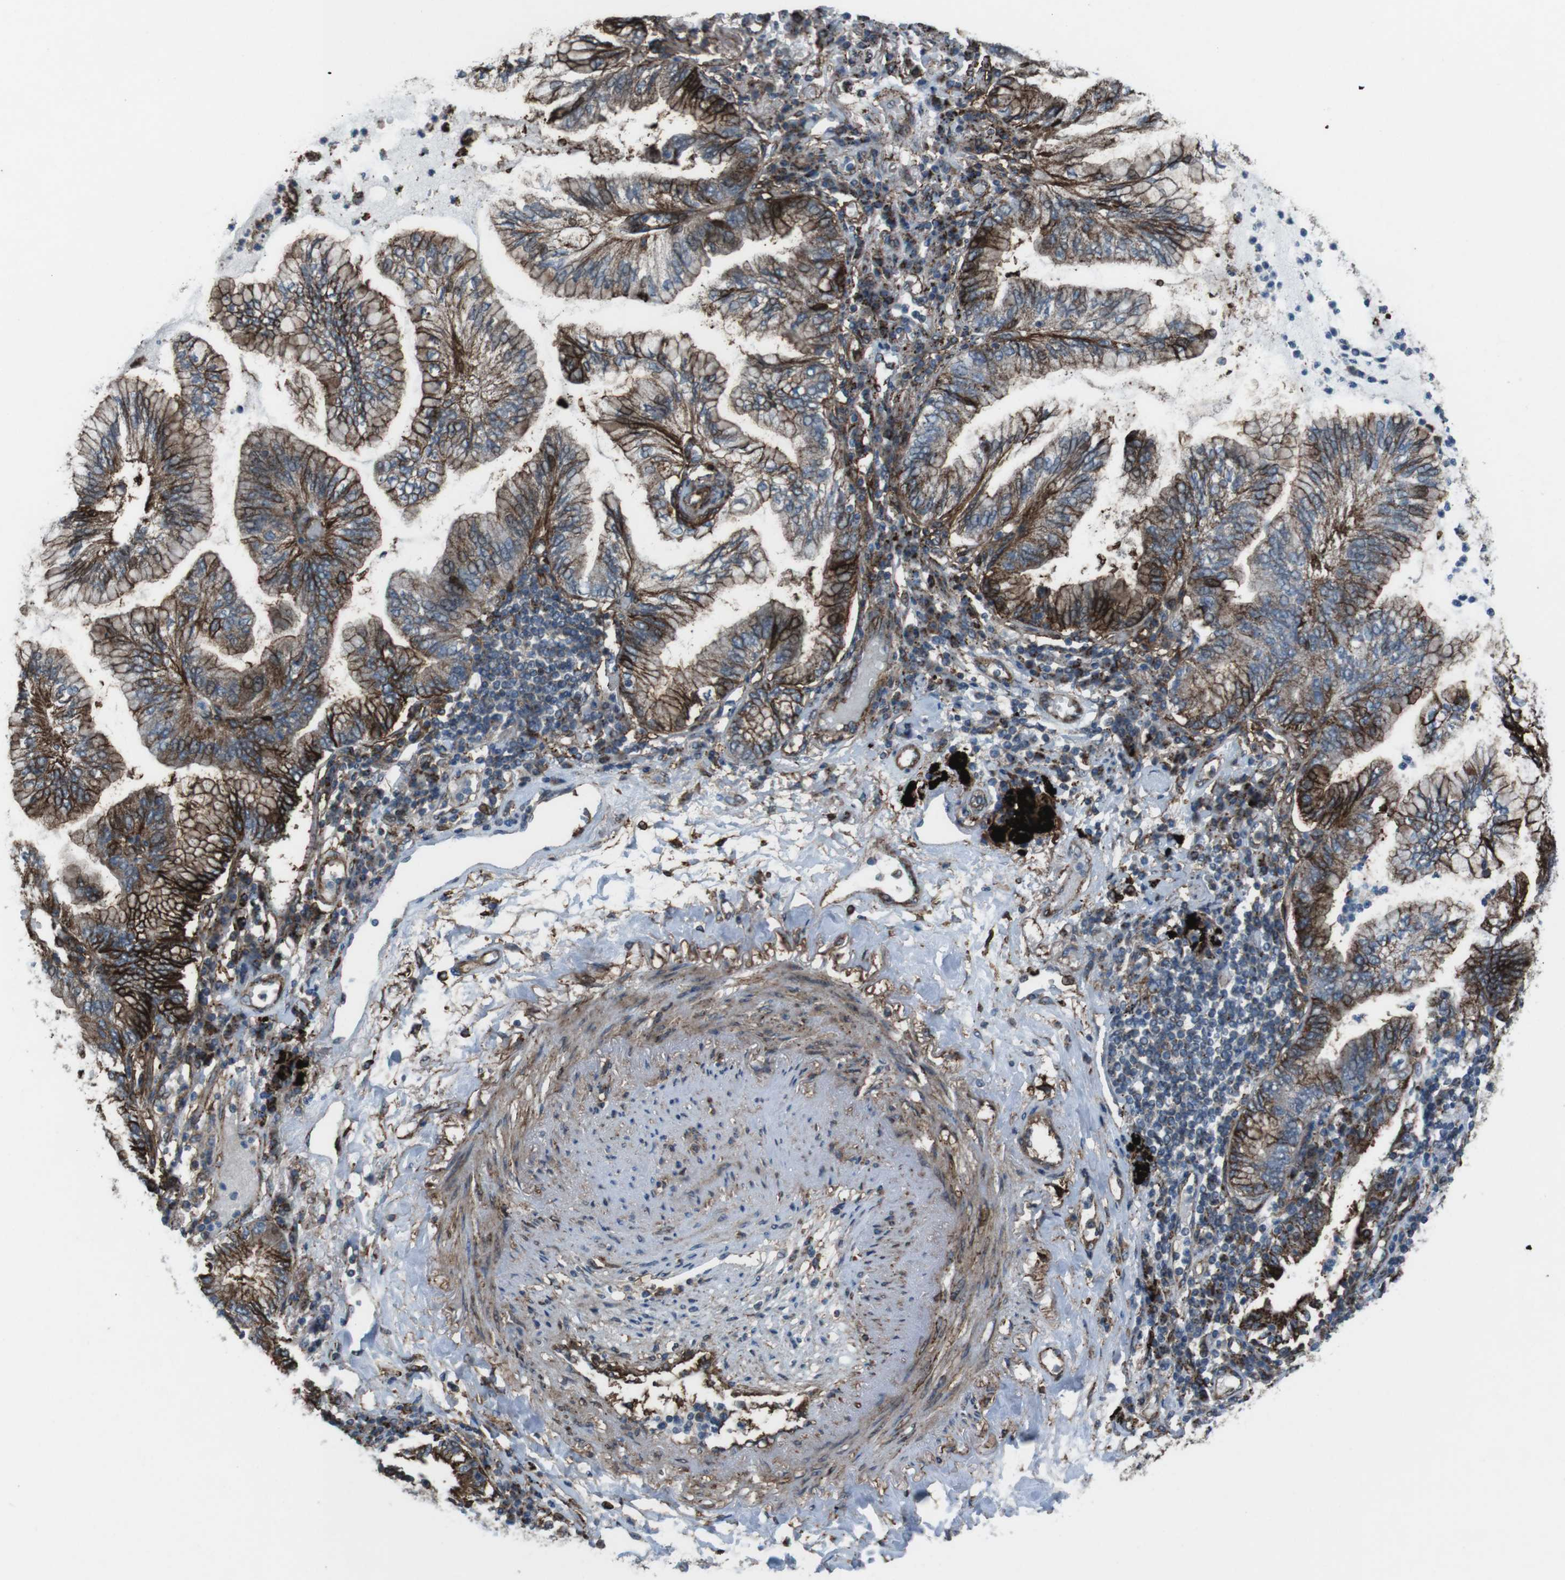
{"staining": {"intensity": "strong", "quantity": ">75%", "location": "cytoplasmic/membranous"}, "tissue": "lung cancer", "cell_type": "Tumor cells", "image_type": "cancer", "snomed": [{"axis": "morphology", "description": "Normal tissue, NOS"}, {"axis": "morphology", "description": "Adenocarcinoma, NOS"}, {"axis": "topography", "description": "Bronchus"}, {"axis": "topography", "description": "Lung"}], "caption": "The micrograph reveals a brown stain indicating the presence of a protein in the cytoplasmic/membranous of tumor cells in adenocarcinoma (lung). The protein of interest is shown in brown color, while the nuclei are stained blue.", "gene": "GDF10", "patient": {"sex": "female", "age": 70}}